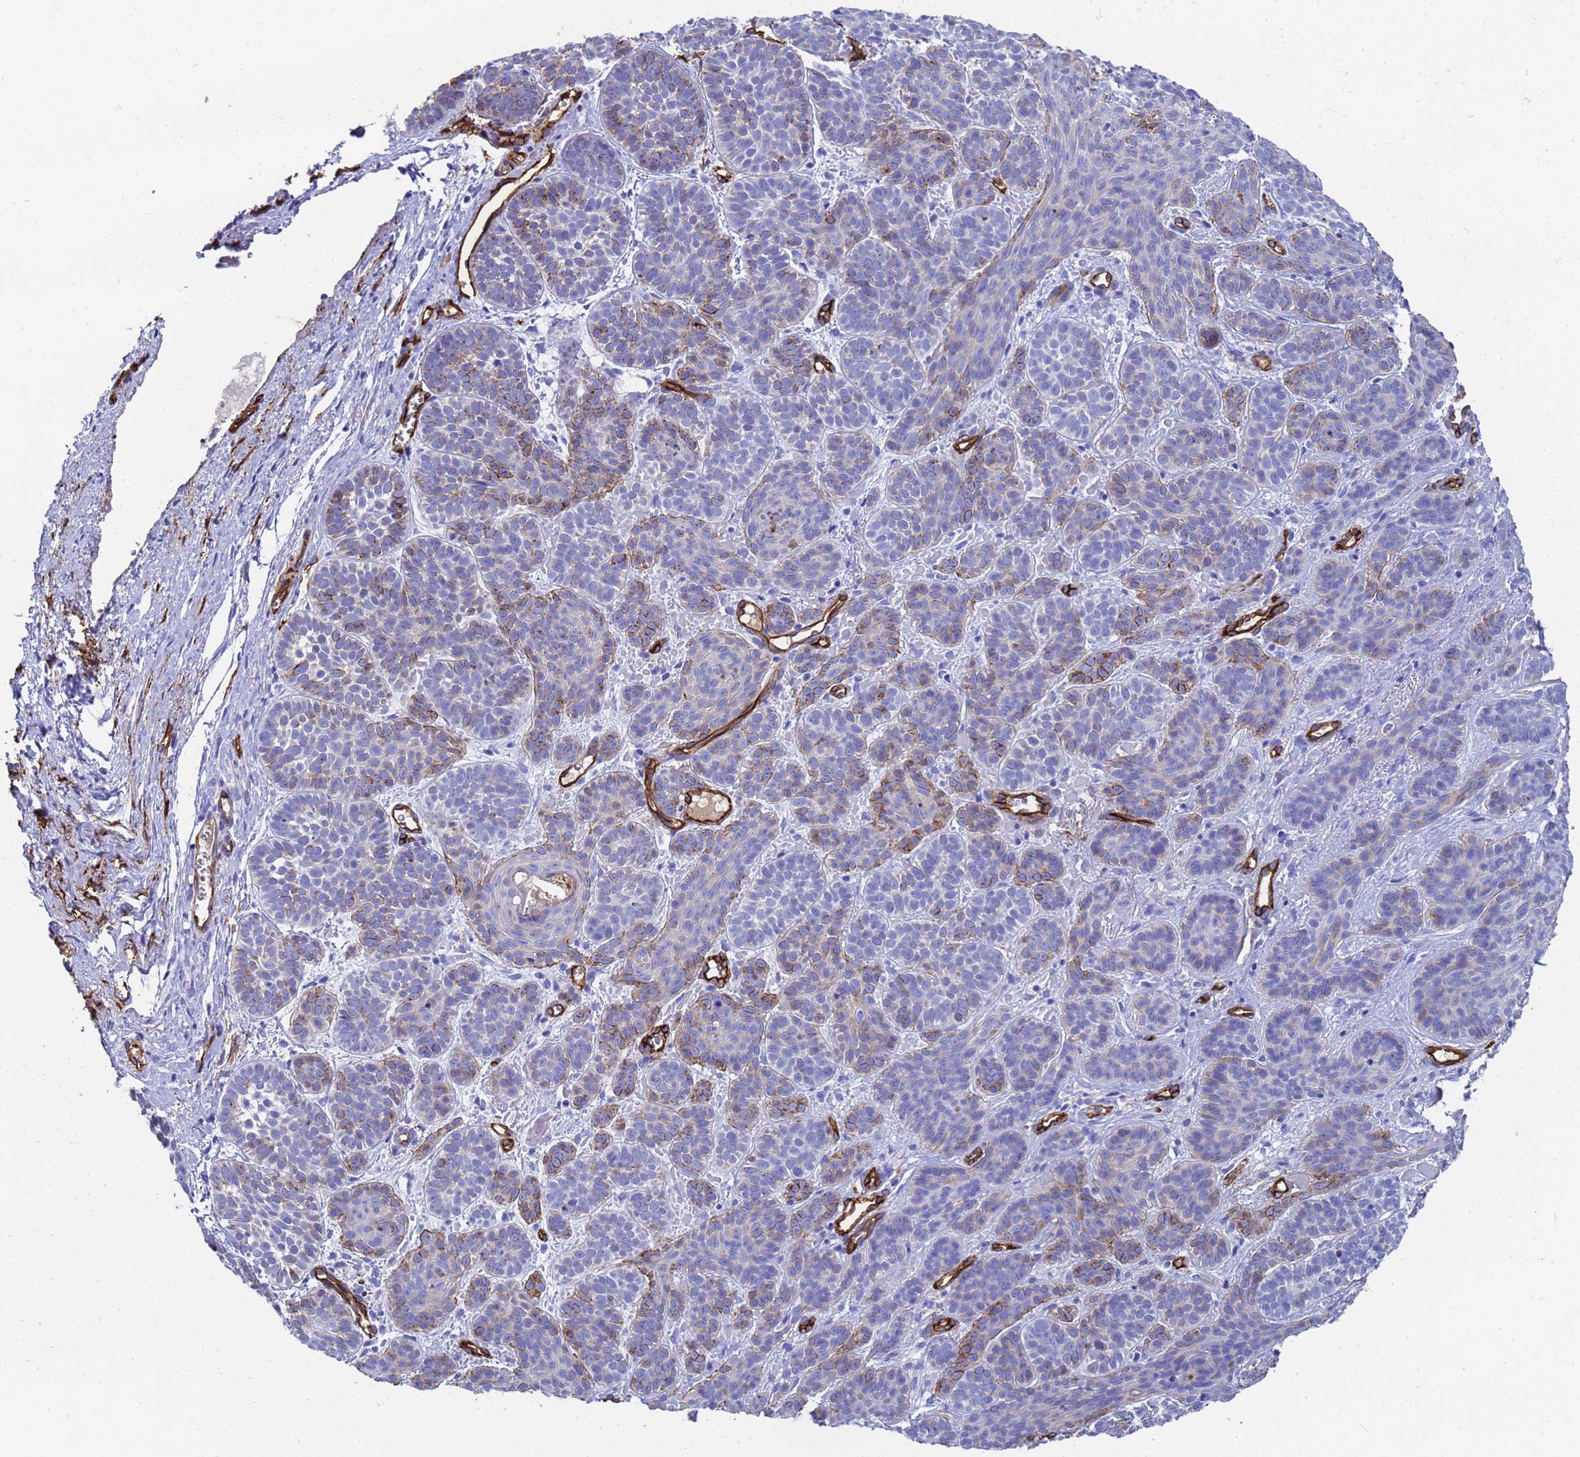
{"staining": {"intensity": "moderate", "quantity": "<25%", "location": "cytoplasmic/membranous"}, "tissue": "skin cancer", "cell_type": "Tumor cells", "image_type": "cancer", "snomed": [{"axis": "morphology", "description": "Basal cell carcinoma"}, {"axis": "topography", "description": "Skin"}], "caption": "The immunohistochemical stain labels moderate cytoplasmic/membranous positivity in tumor cells of skin cancer (basal cell carcinoma) tissue. The staining was performed using DAB, with brown indicating positive protein expression. Nuclei are stained blue with hematoxylin.", "gene": "ADIPOQ", "patient": {"sex": "male", "age": 85}}